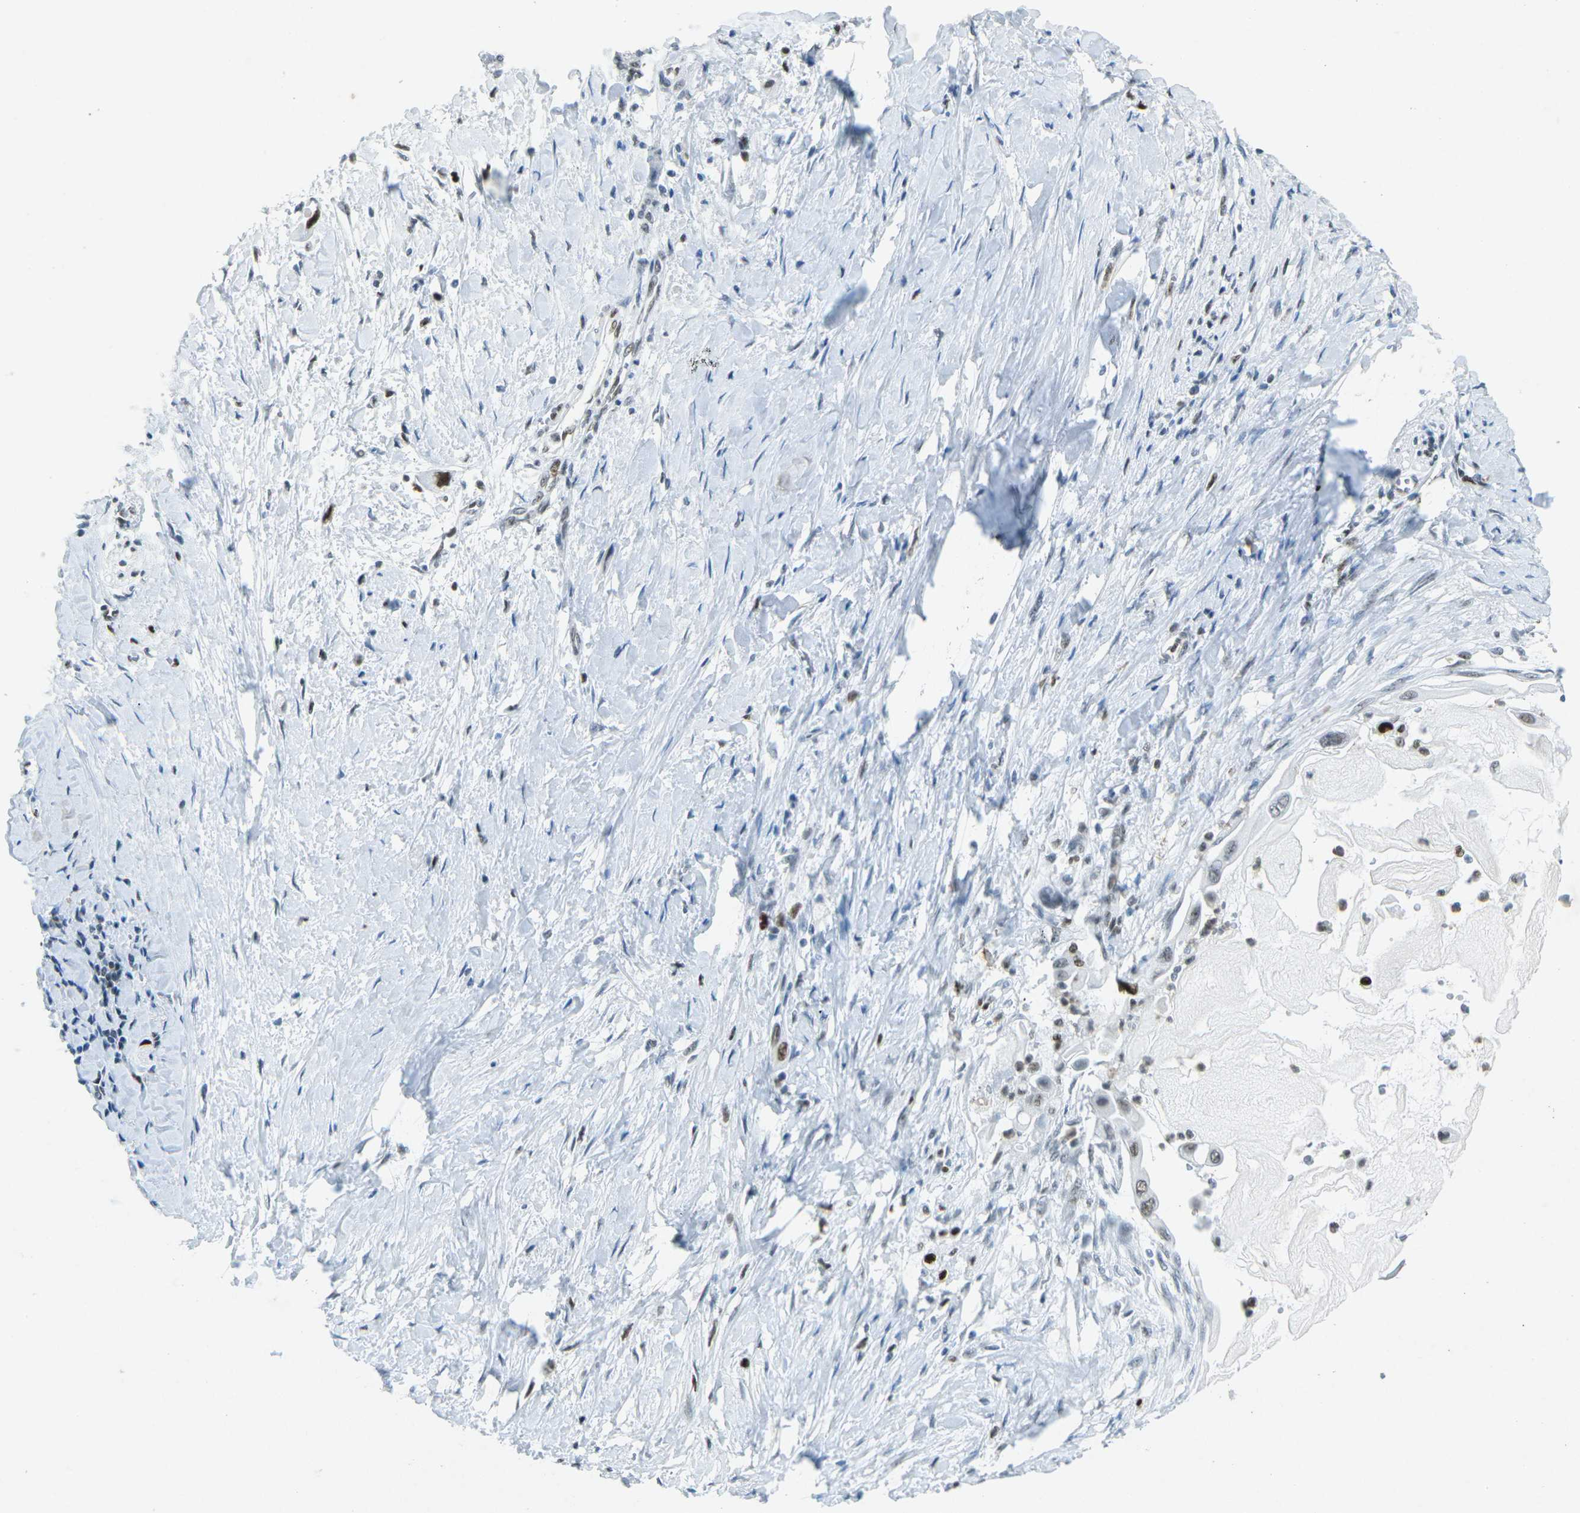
{"staining": {"intensity": "strong", "quantity": "<25%", "location": "nuclear"}, "tissue": "pancreatic cancer", "cell_type": "Tumor cells", "image_type": "cancer", "snomed": [{"axis": "morphology", "description": "Adenocarcinoma, NOS"}, {"axis": "topography", "description": "Pancreas"}], "caption": "This photomicrograph exhibits IHC staining of human adenocarcinoma (pancreatic), with medium strong nuclear expression in approximately <25% of tumor cells.", "gene": "RB1", "patient": {"sex": "male", "age": 55}}